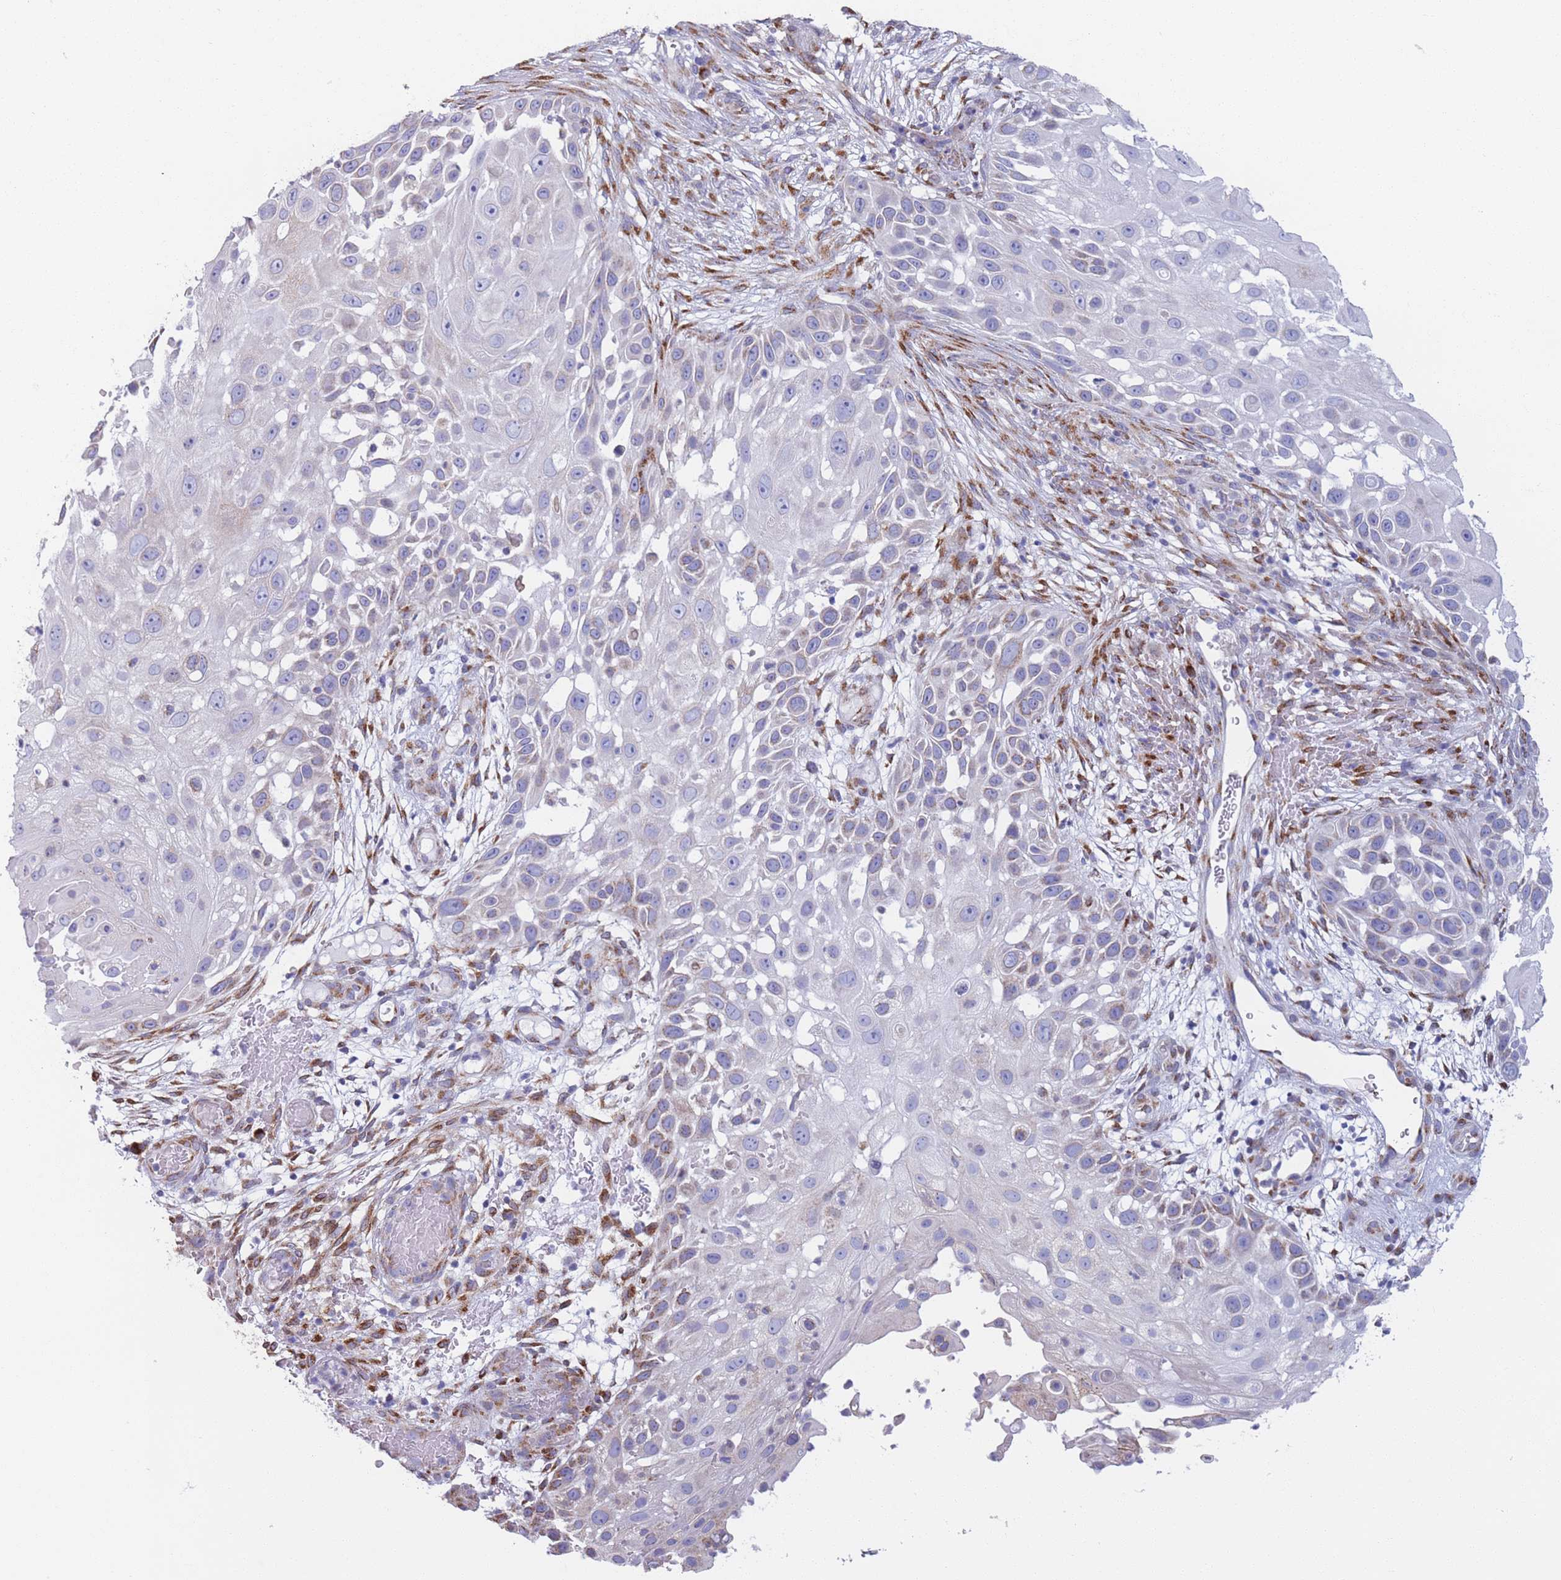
{"staining": {"intensity": "moderate", "quantity": "<25%", "location": "cytoplasmic/membranous"}, "tissue": "skin cancer", "cell_type": "Tumor cells", "image_type": "cancer", "snomed": [{"axis": "morphology", "description": "Squamous cell carcinoma, NOS"}, {"axis": "topography", "description": "Skin"}], "caption": "This is an image of immunohistochemistry (IHC) staining of squamous cell carcinoma (skin), which shows moderate expression in the cytoplasmic/membranous of tumor cells.", "gene": "MRPL30", "patient": {"sex": "female", "age": 44}}